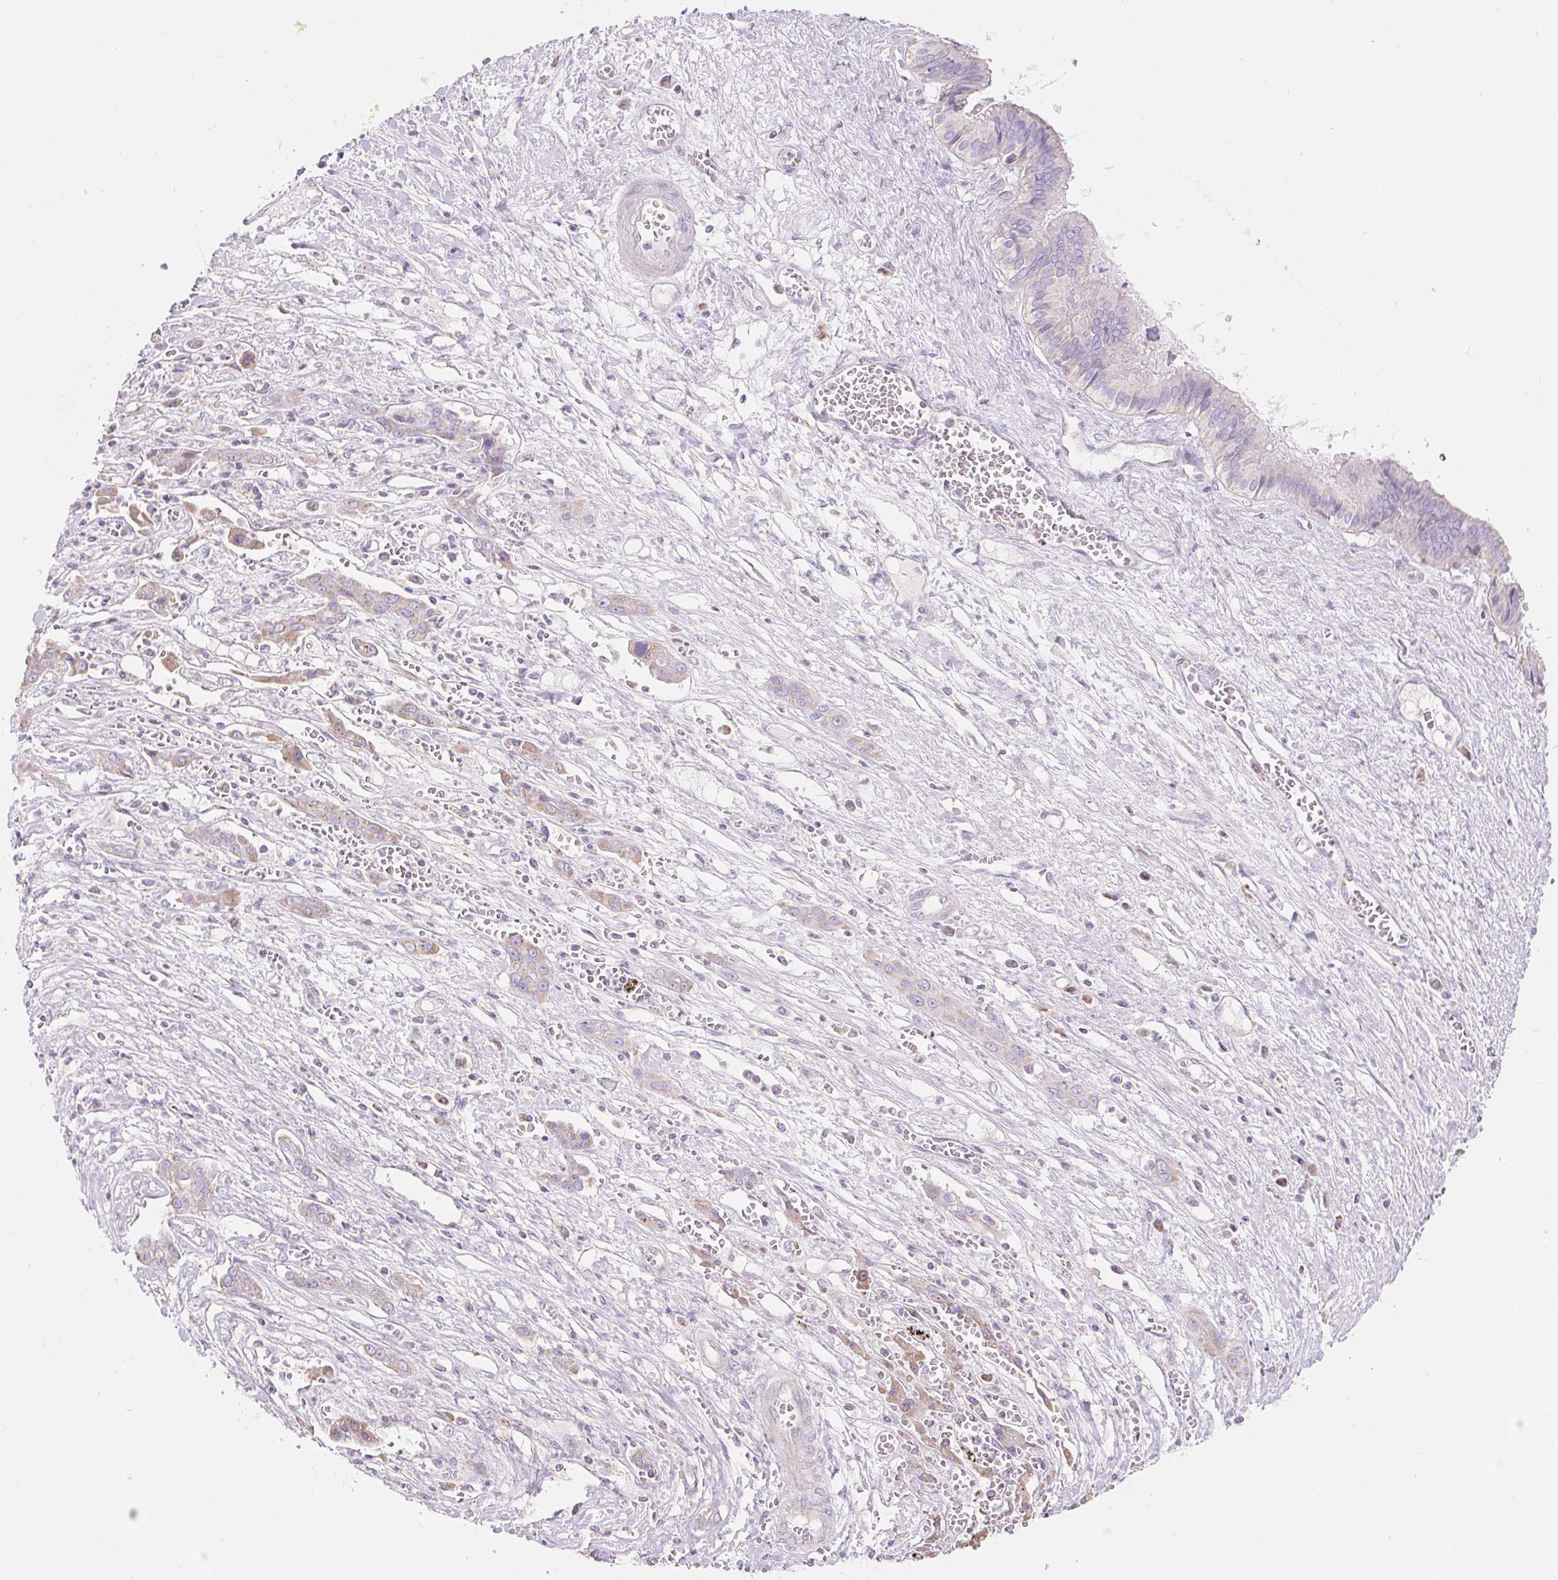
{"staining": {"intensity": "moderate", "quantity": "25%-75%", "location": "nuclear"}, "tissue": "liver cancer", "cell_type": "Tumor cells", "image_type": "cancer", "snomed": [{"axis": "morphology", "description": "Cholangiocarcinoma"}, {"axis": "topography", "description": "Liver"}], "caption": "Moderate nuclear staining is seen in about 25%-75% of tumor cells in liver cancer (cholangiocarcinoma).", "gene": "DHX35", "patient": {"sex": "male", "age": 67}}